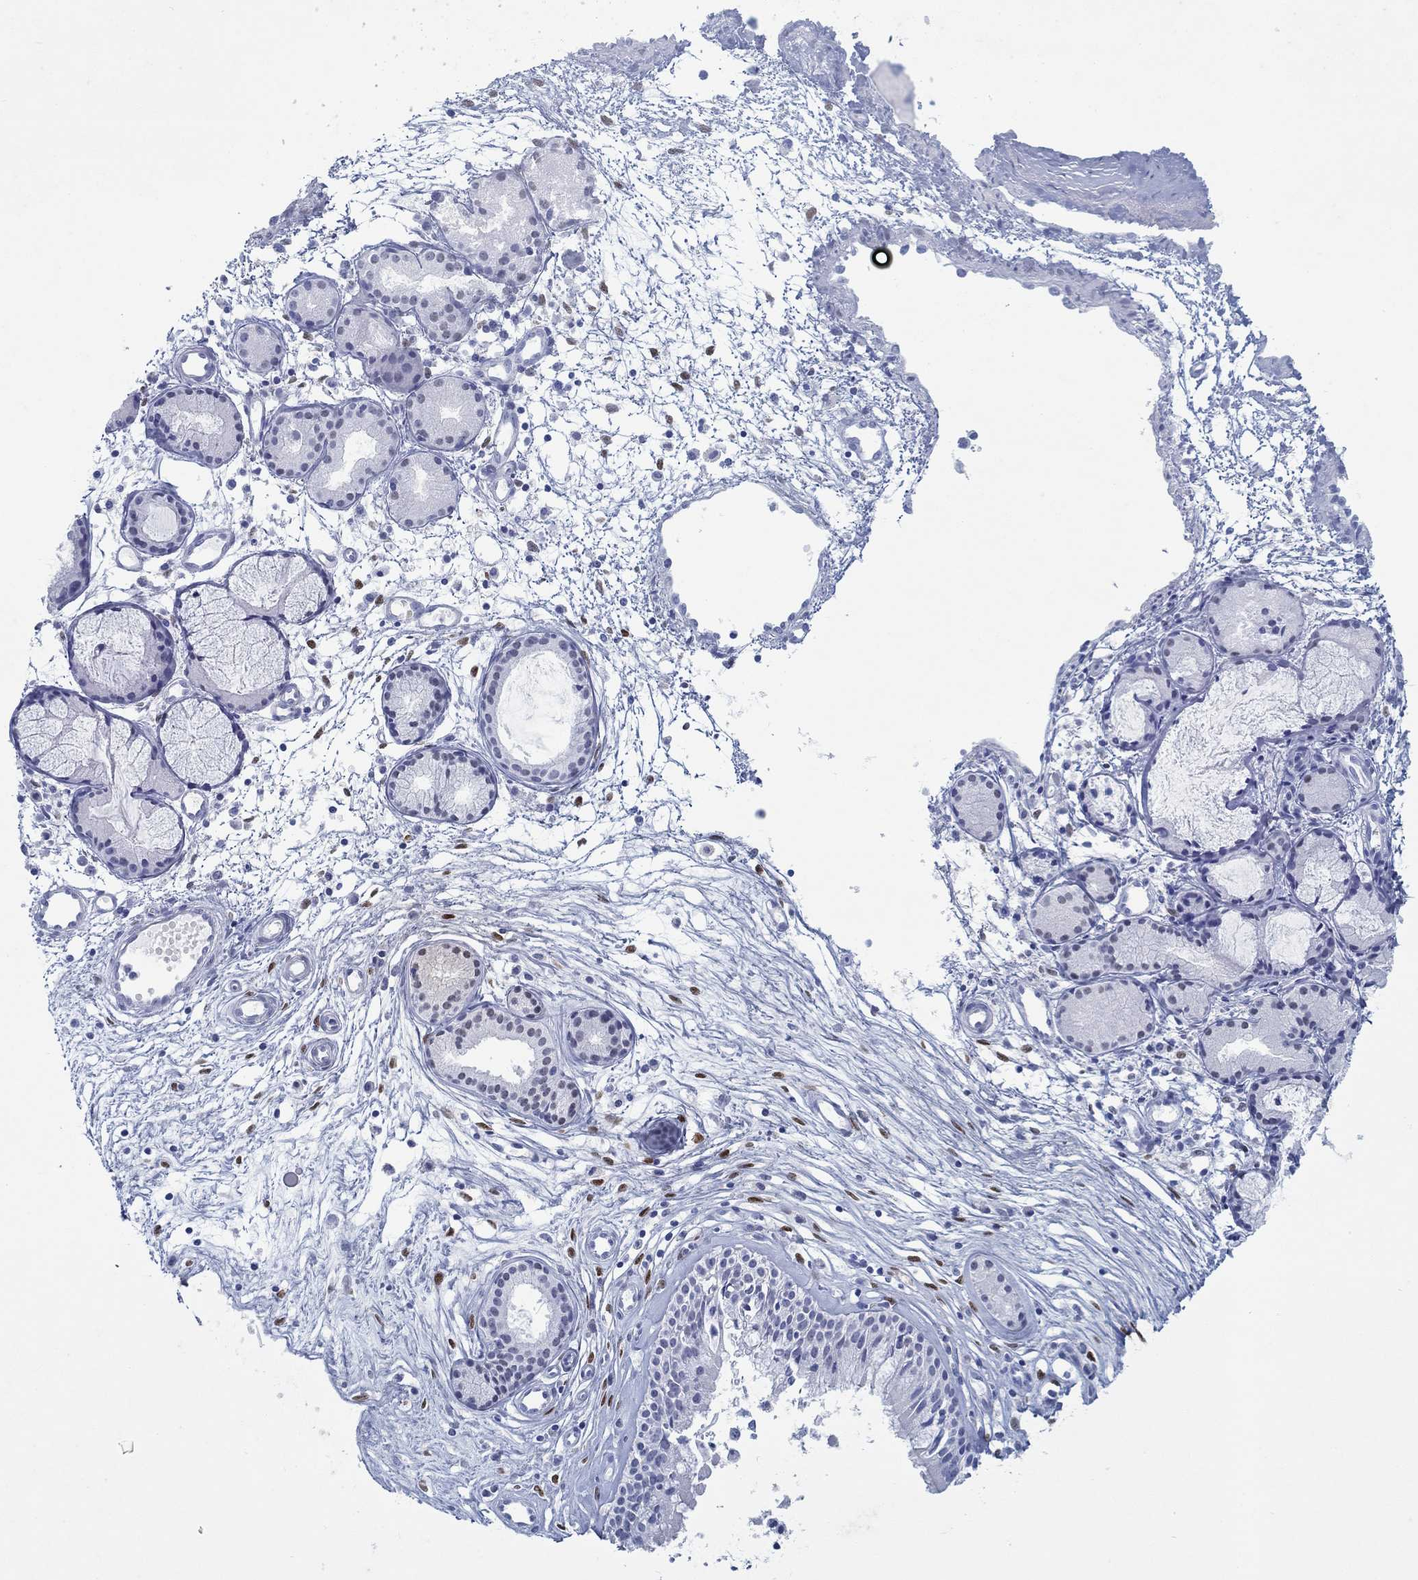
{"staining": {"intensity": "negative", "quantity": "none", "location": "none"}, "tissue": "nasopharynx", "cell_type": "Respiratory epithelial cells", "image_type": "normal", "snomed": [{"axis": "morphology", "description": "Normal tissue, NOS"}, {"axis": "topography", "description": "Nasopharynx"}], "caption": "Immunohistochemical staining of unremarkable human nasopharynx reveals no significant positivity in respiratory epithelial cells. The staining is performed using DAB brown chromogen with nuclei counter-stained in using hematoxylin.", "gene": "PAX9", "patient": {"sex": "female", "age": 47}}